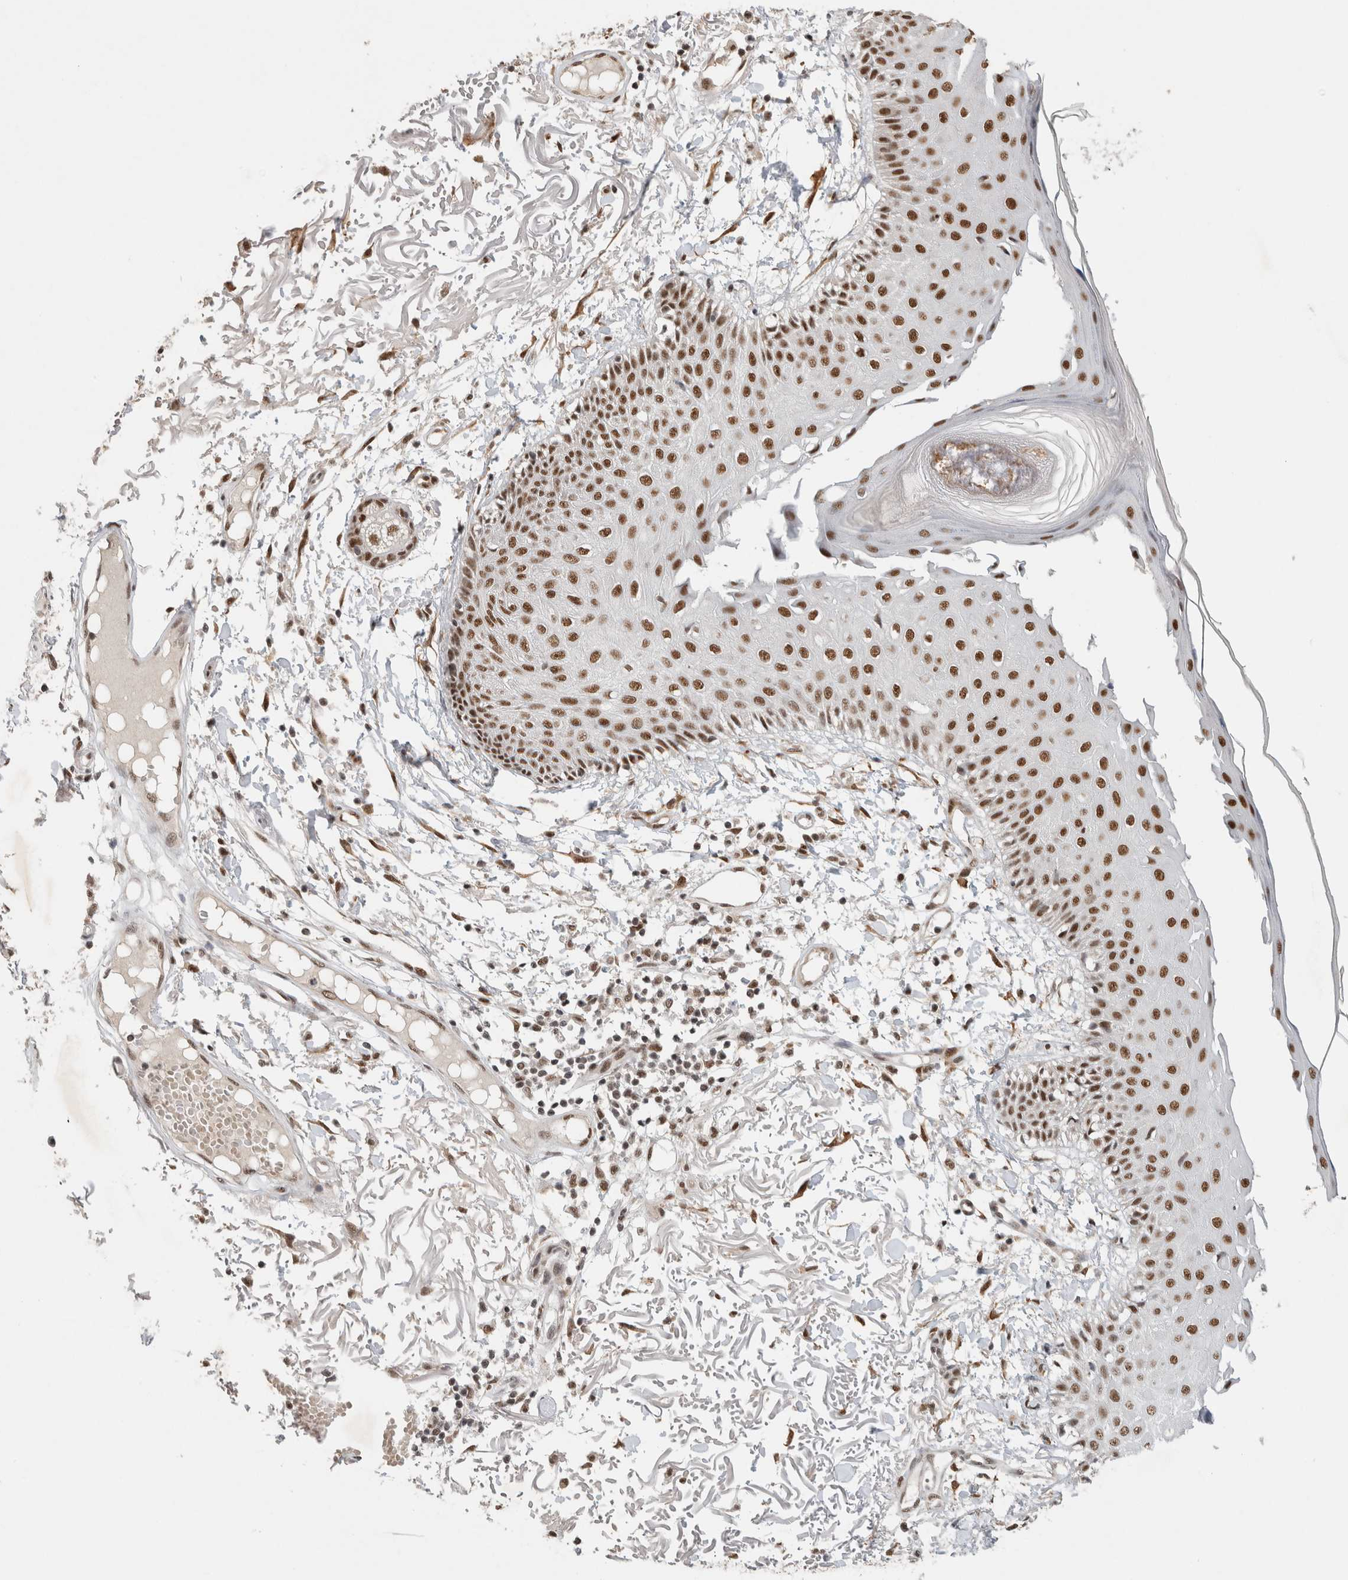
{"staining": {"intensity": "moderate", "quantity": ">75%", "location": "cytoplasmic/membranous,nuclear"}, "tissue": "skin", "cell_type": "Fibroblasts", "image_type": "normal", "snomed": [{"axis": "morphology", "description": "Normal tissue, NOS"}, {"axis": "morphology", "description": "Squamous cell carcinoma, NOS"}, {"axis": "topography", "description": "Skin"}, {"axis": "topography", "description": "Peripheral nerve tissue"}], "caption": "Protein expression analysis of benign human skin reveals moderate cytoplasmic/membranous,nuclear staining in about >75% of fibroblasts.", "gene": "DDX42", "patient": {"sex": "male", "age": 83}}